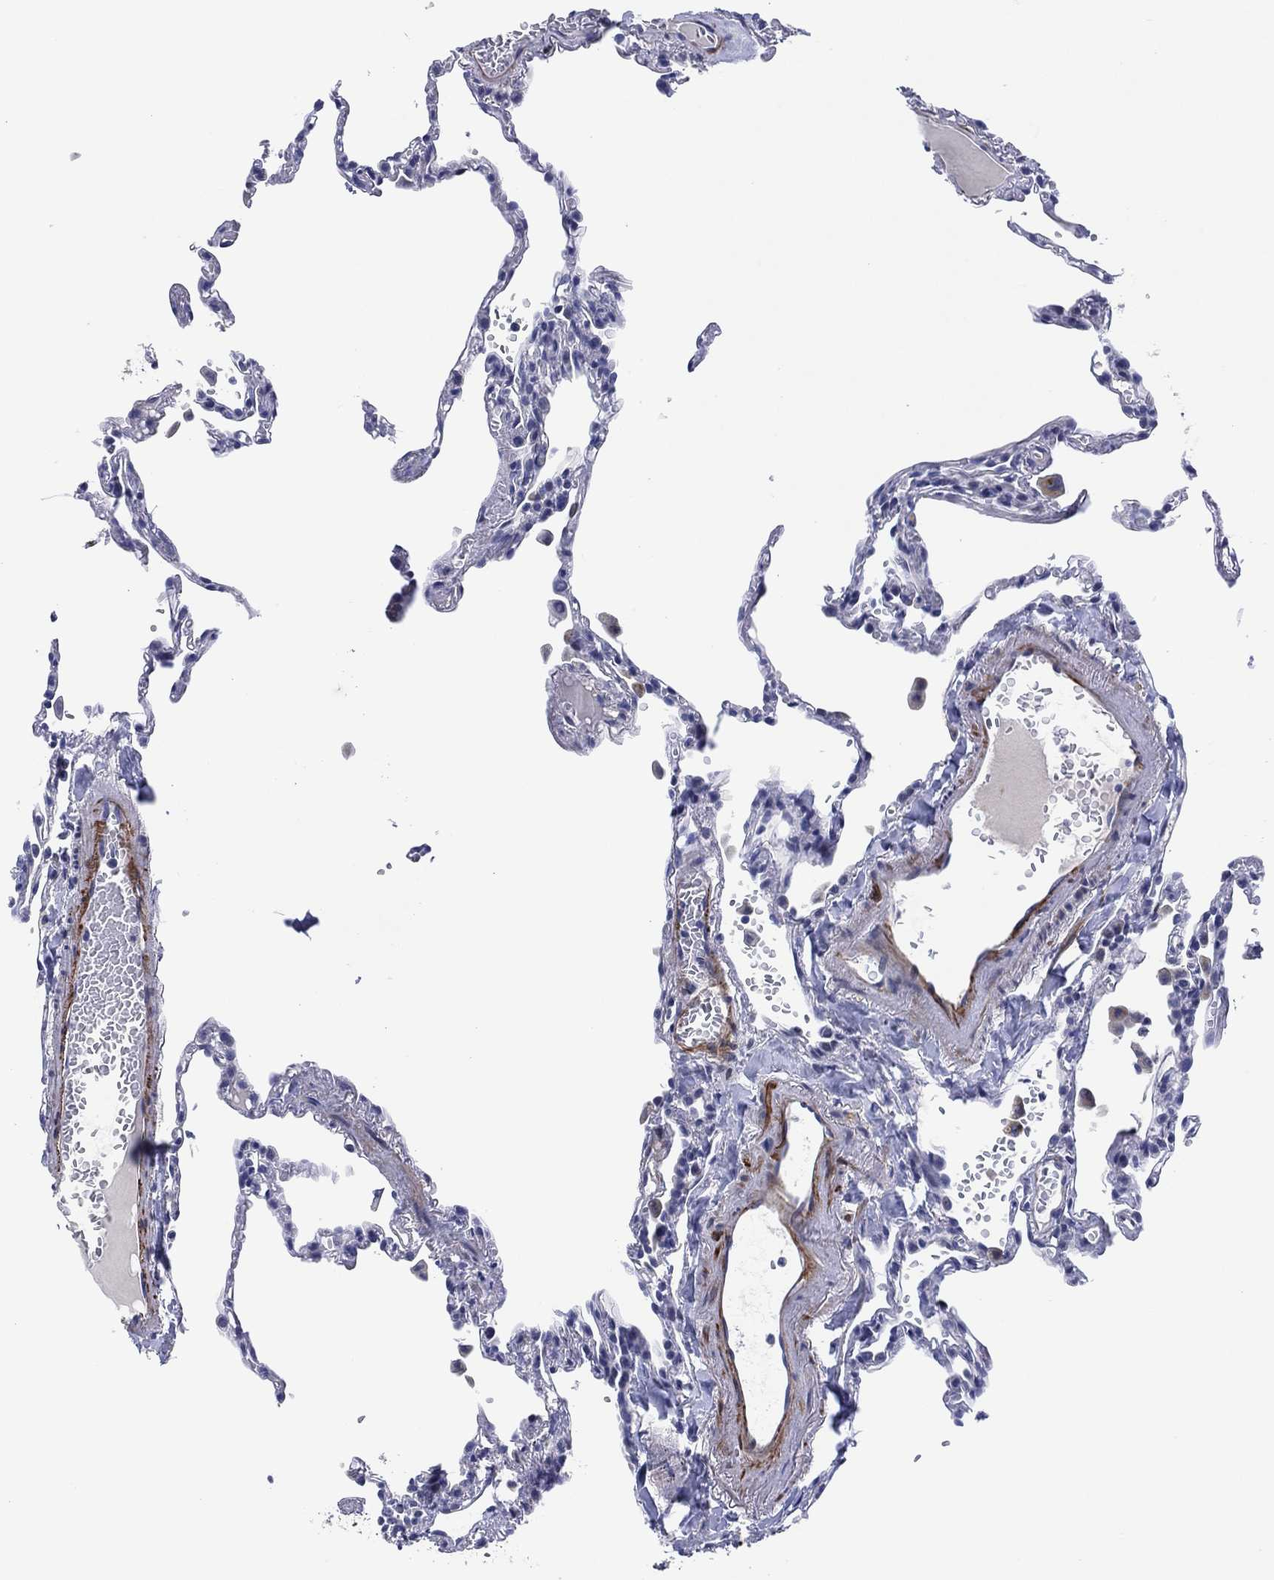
{"staining": {"intensity": "negative", "quantity": "none", "location": "none"}, "tissue": "lung", "cell_type": "Alveolar cells", "image_type": "normal", "snomed": [{"axis": "morphology", "description": "Normal tissue, NOS"}, {"axis": "topography", "description": "Lung"}], "caption": "Immunohistochemistry (IHC) photomicrograph of benign lung: lung stained with DAB displays no significant protein staining in alveolar cells. (Stains: DAB immunohistochemistry (IHC) with hematoxylin counter stain, Microscopy: brightfield microscopy at high magnification).", "gene": "CLIP3", "patient": {"sex": "male", "age": 78}}